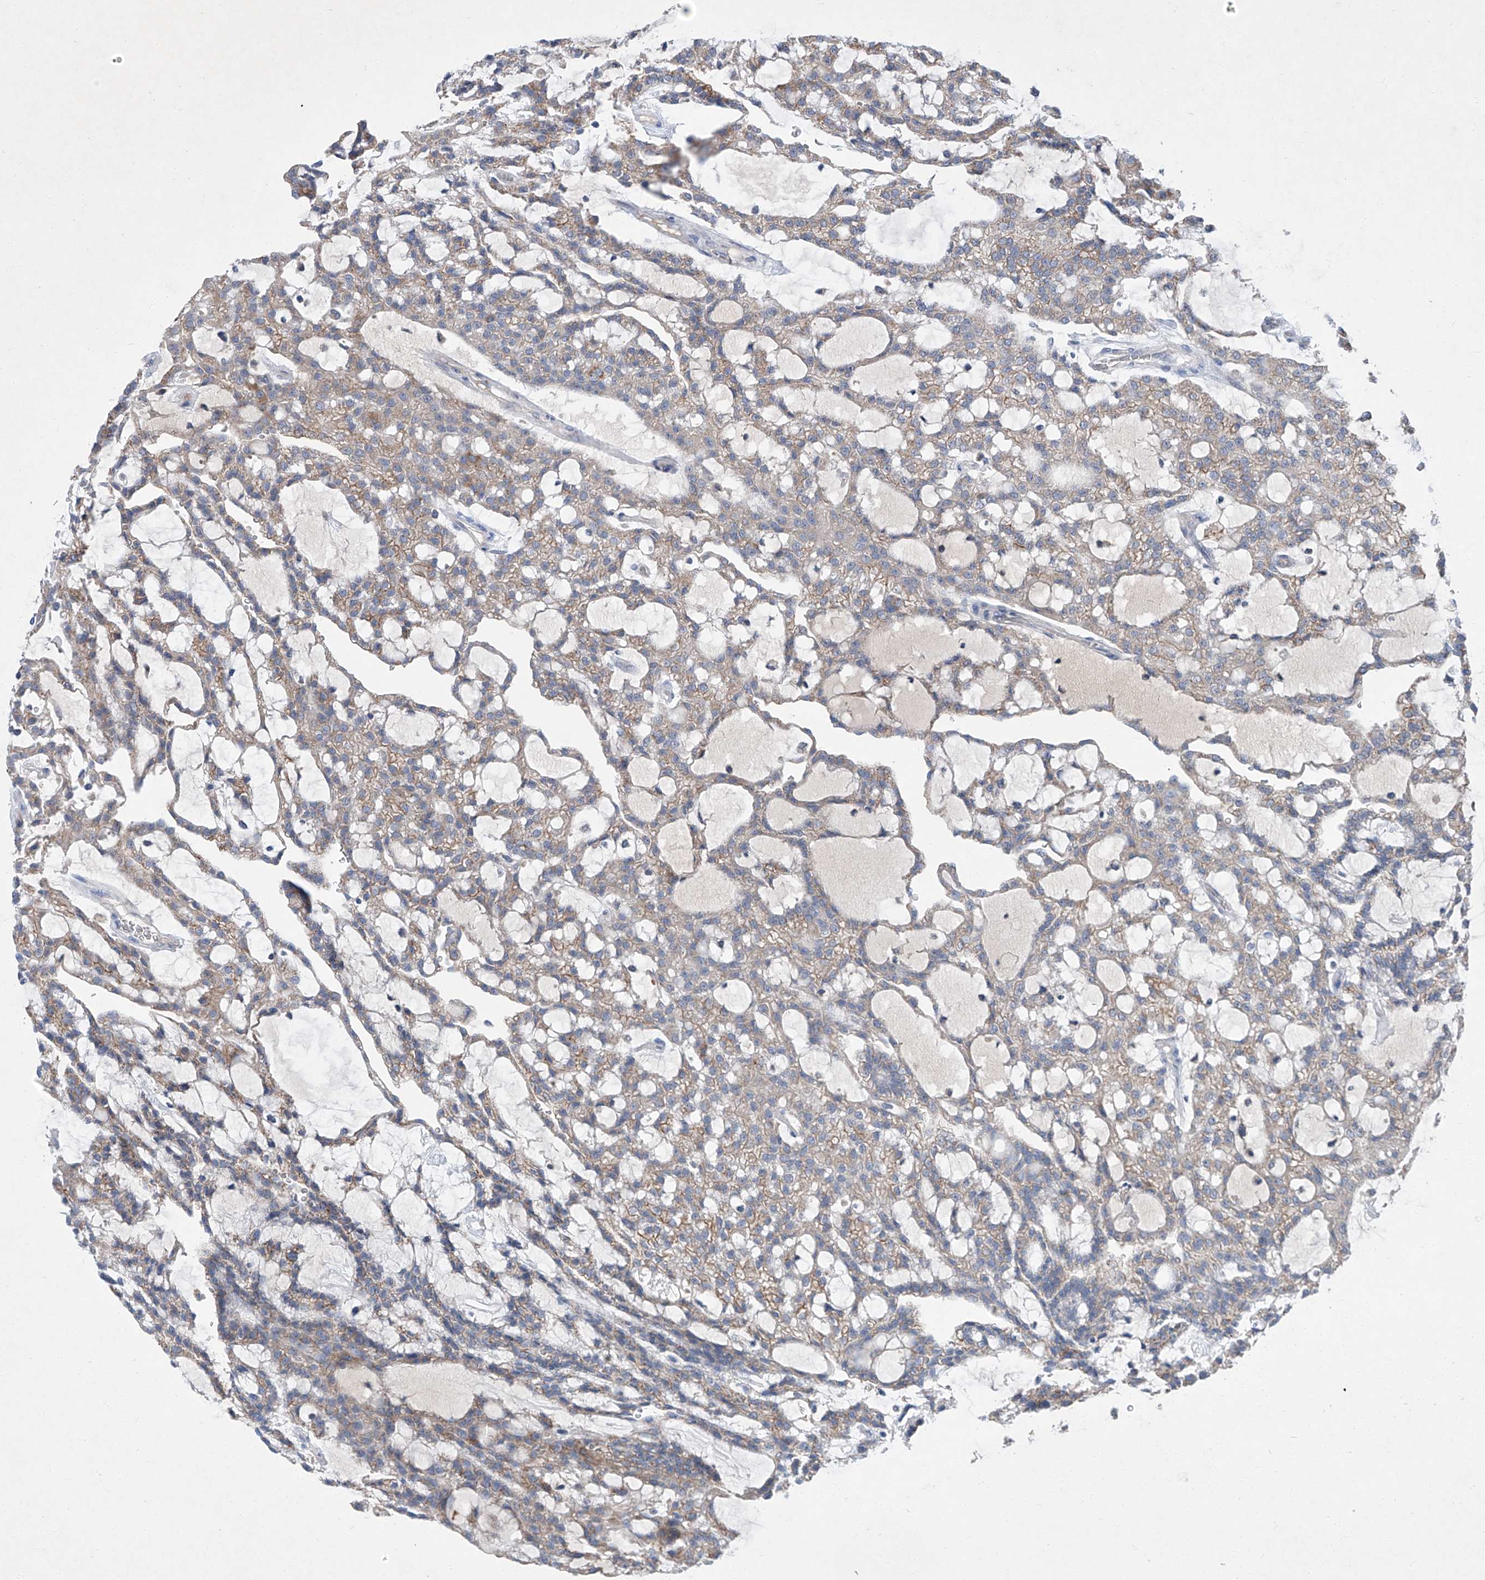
{"staining": {"intensity": "weak", "quantity": ">75%", "location": "cytoplasmic/membranous"}, "tissue": "renal cancer", "cell_type": "Tumor cells", "image_type": "cancer", "snomed": [{"axis": "morphology", "description": "Adenocarcinoma, NOS"}, {"axis": "topography", "description": "Kidney"}], "caption": "Protein staining by immunohistochemistry demonstrates weak cytoplasmic/membranous staining in about >75% of tumor cells in renal cancer. (DAB (3,3'-diaminobenzidine) IHC, brown staining for protein, blue staining for nuclei).", "gene": "SBK2", "patient": {"sex": "male", "age": 63}}